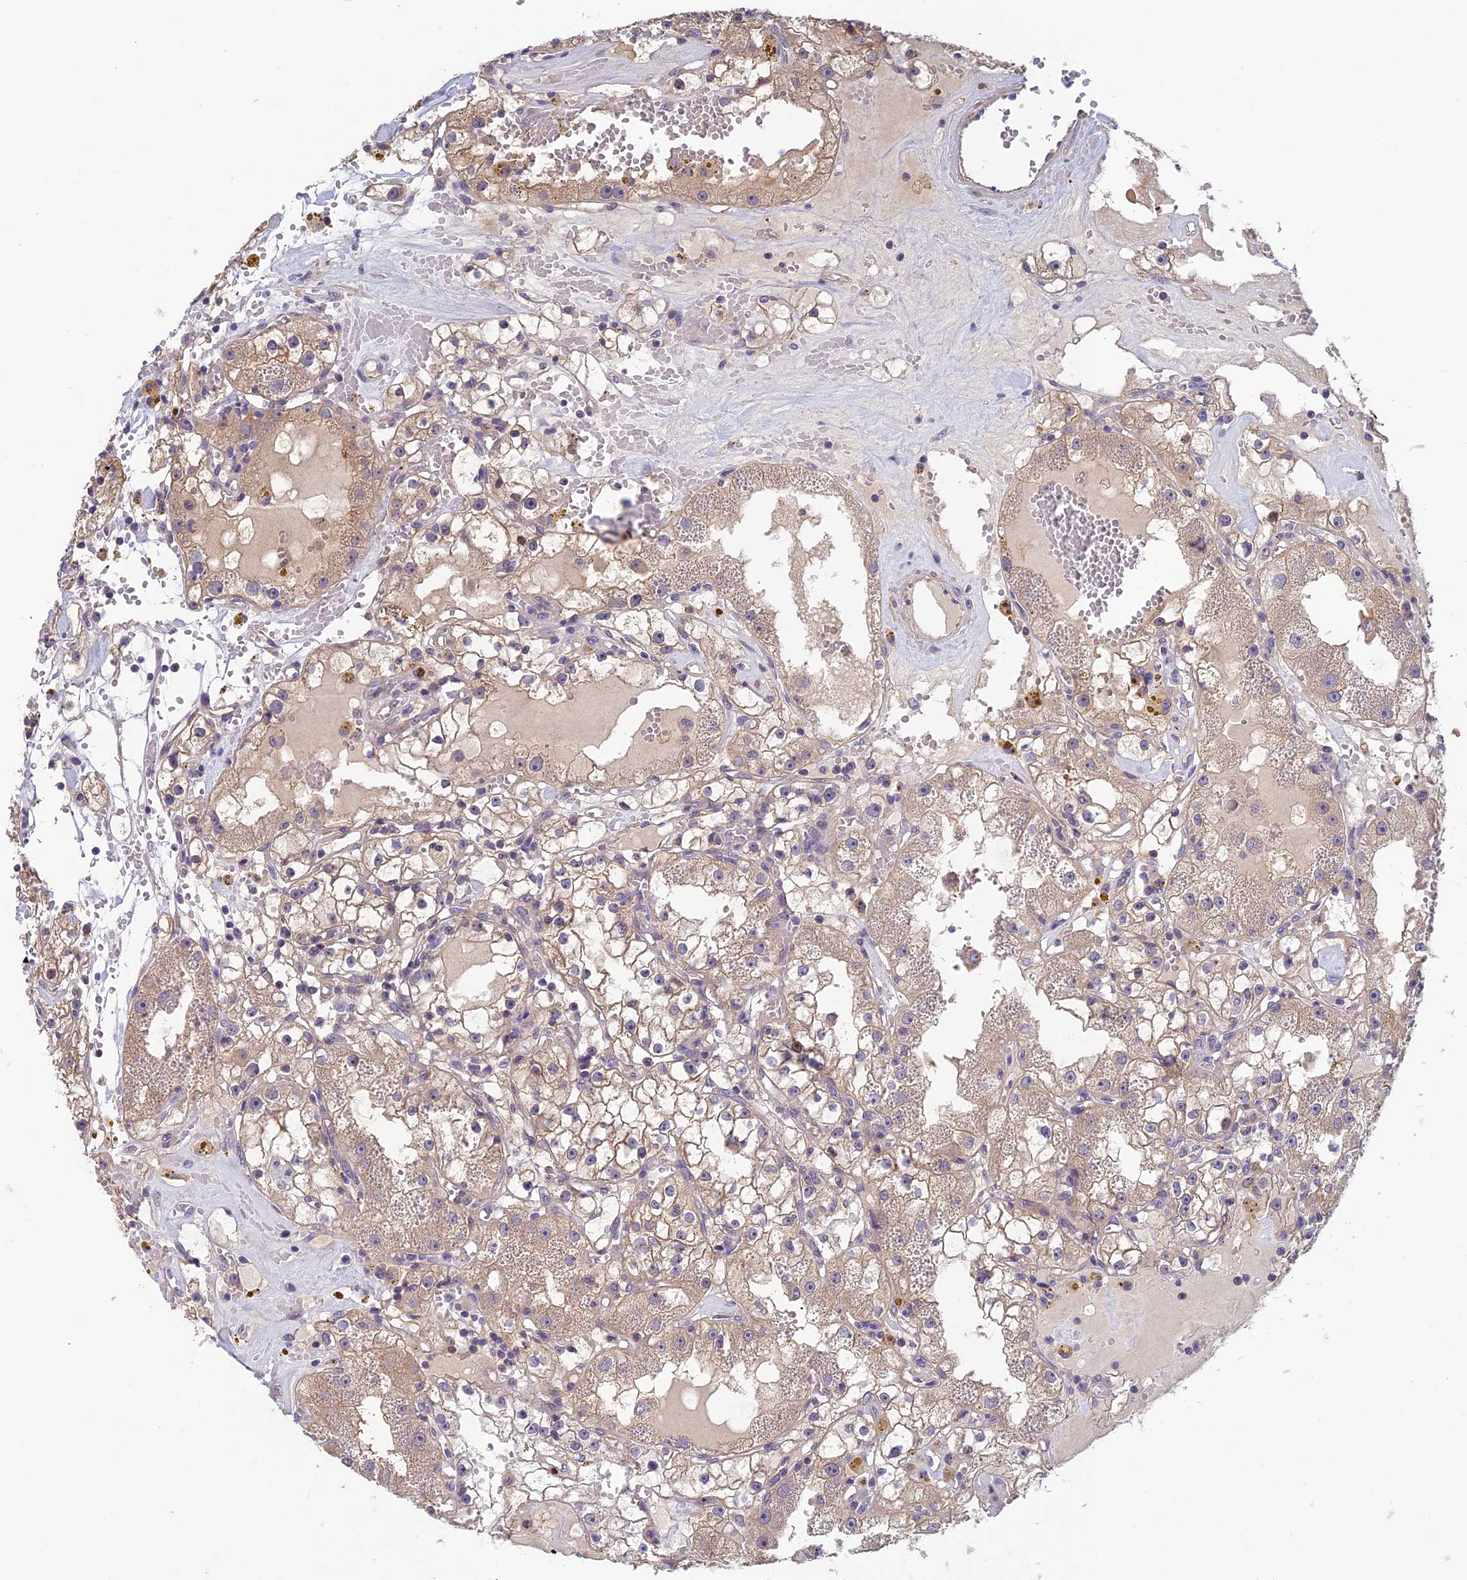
{"staining": {"intensity": "weak", "quantity": "25%-75%", "location": "cytoplasmic/membranous"}, "tissue": "renal cancer", "cell_type": "Tumor cells", "image_type": "cancer", "snomed": [{"axis": "morphology", "description": "Adenocarcinoma, NOS"}, {"axis": "topography", "description": "Kidney"}], "caption": "Renal cancer tissue reveals weak cytoplasmic/membranous positivity in about 25%-75% of tumor cells (Stains: DAB (3,3'-diaminobenzidine) in brown, nuclei in blue, Microscopy: brightfield microscopy at high magnification).", "gene": "HECA", "patient": {"sex": "male", "age": 56}}